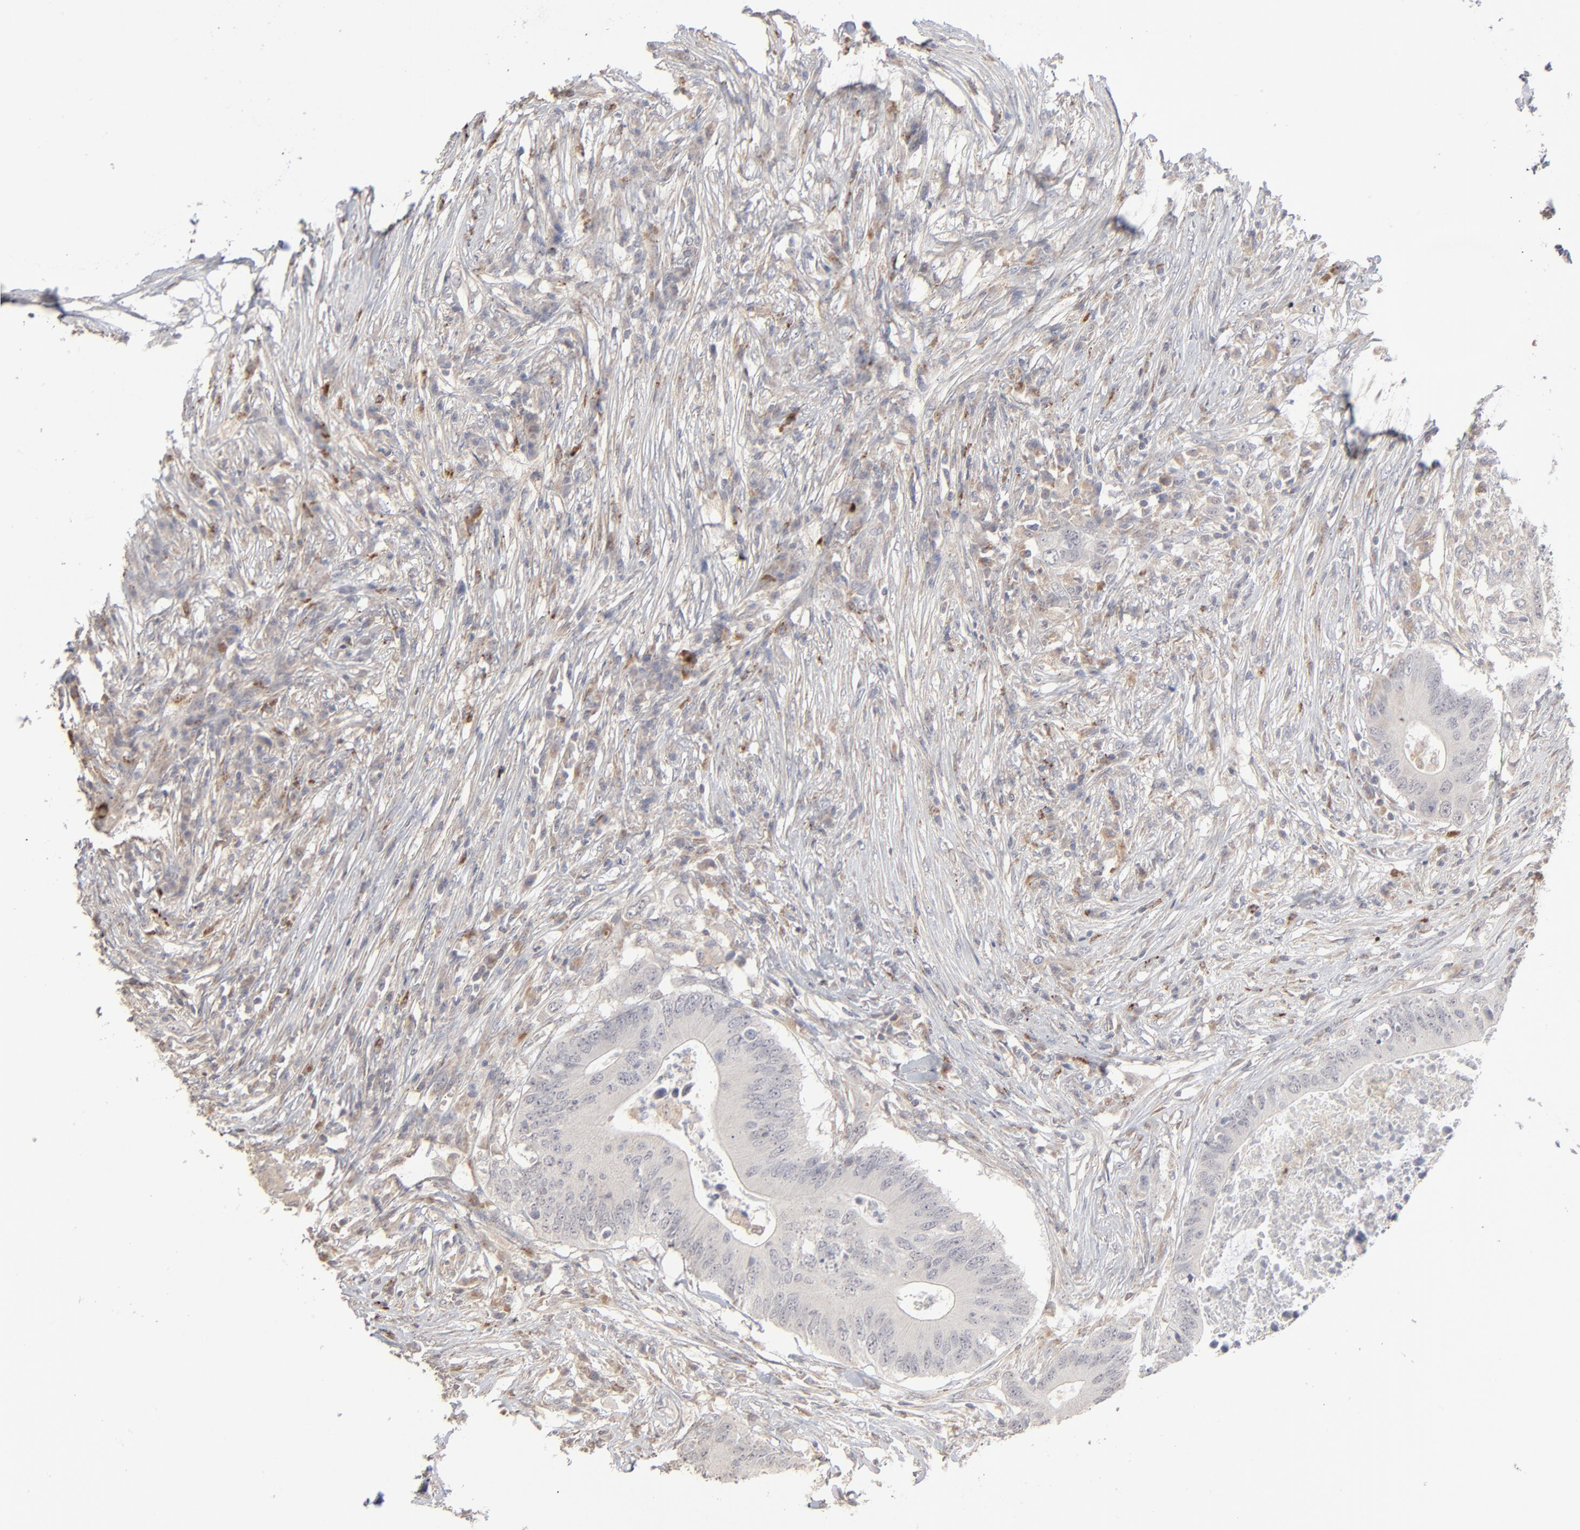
{"staining": {"intensity": "negative", "quantity": "none", "location": "none"}, "tissue": "colorectal cancer", "cell_type": "Tumor cells", "image_type": "cancer", "snomed": [{"axis": "morphology", "description": "Adenocarcinoma, NOS"}, {"axis": "topography", "description": "Colon"}], "caption": "Tumor cells show no significant protein staining in adenocarcinoma (colorectal).", "gene": "POMT2", "patient": {"sex": "male", "age": 71}}